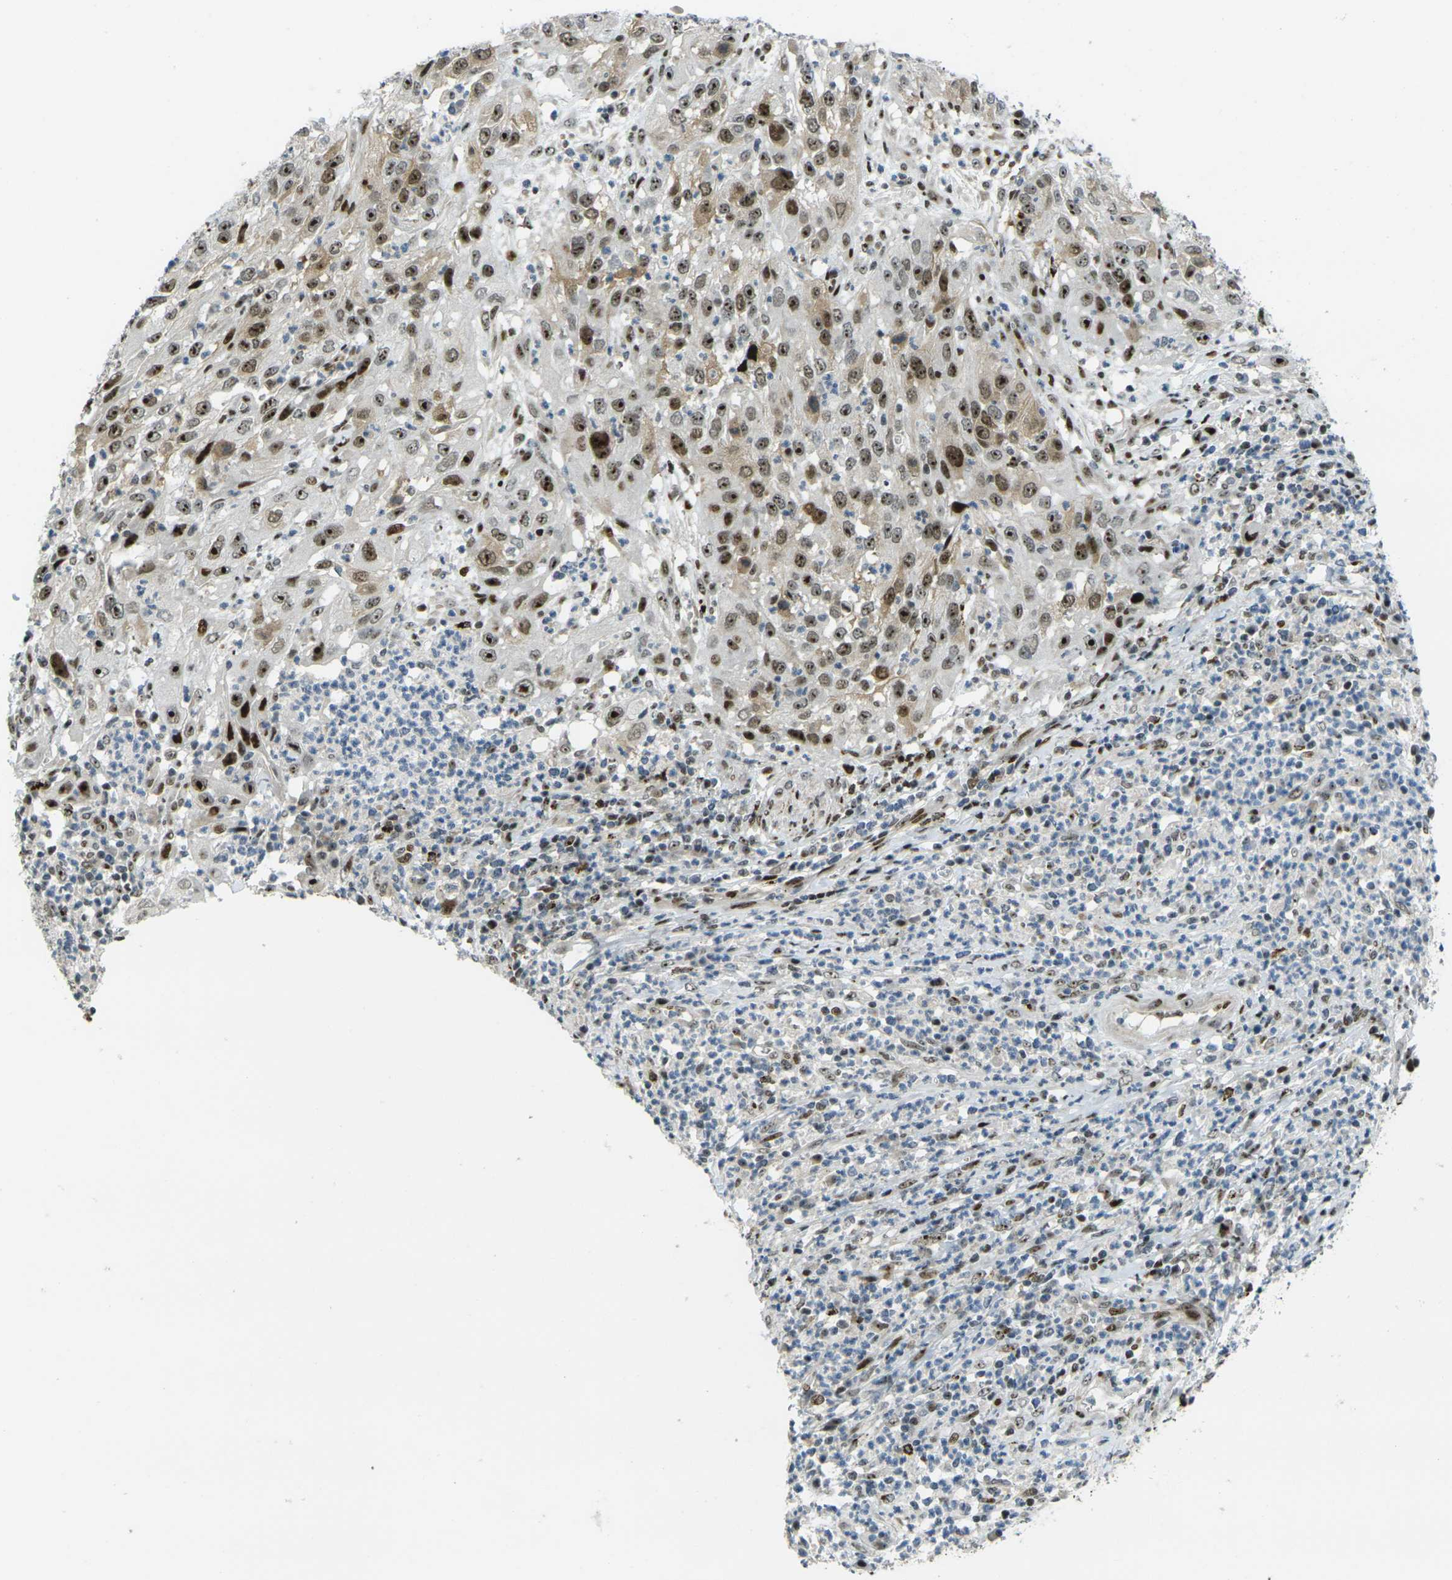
{"staining": {"intensity": "strong", "quantity": ">75%", "location": "cytoplasmic/membranous,nuclear"}, "tissue": "cervical cancer", "cell_type": "Tumor cells", "image_type": "cancer", "snomed": [{"axis": "morphology", "description": "Squamous cell carcinoma, NOS"}, {"axis": "topography", "description": "Cervix"}], "caption": "About >75% of tumor cells in cervical cancer (squamous cell carcinoma) exhibit strong cytoplasmic/membranous and nuclear protein staining as visualized by brown immunohistochemical staining.", "gene": "UBE2C", "patient": {"sex": "female", "age": 32}}